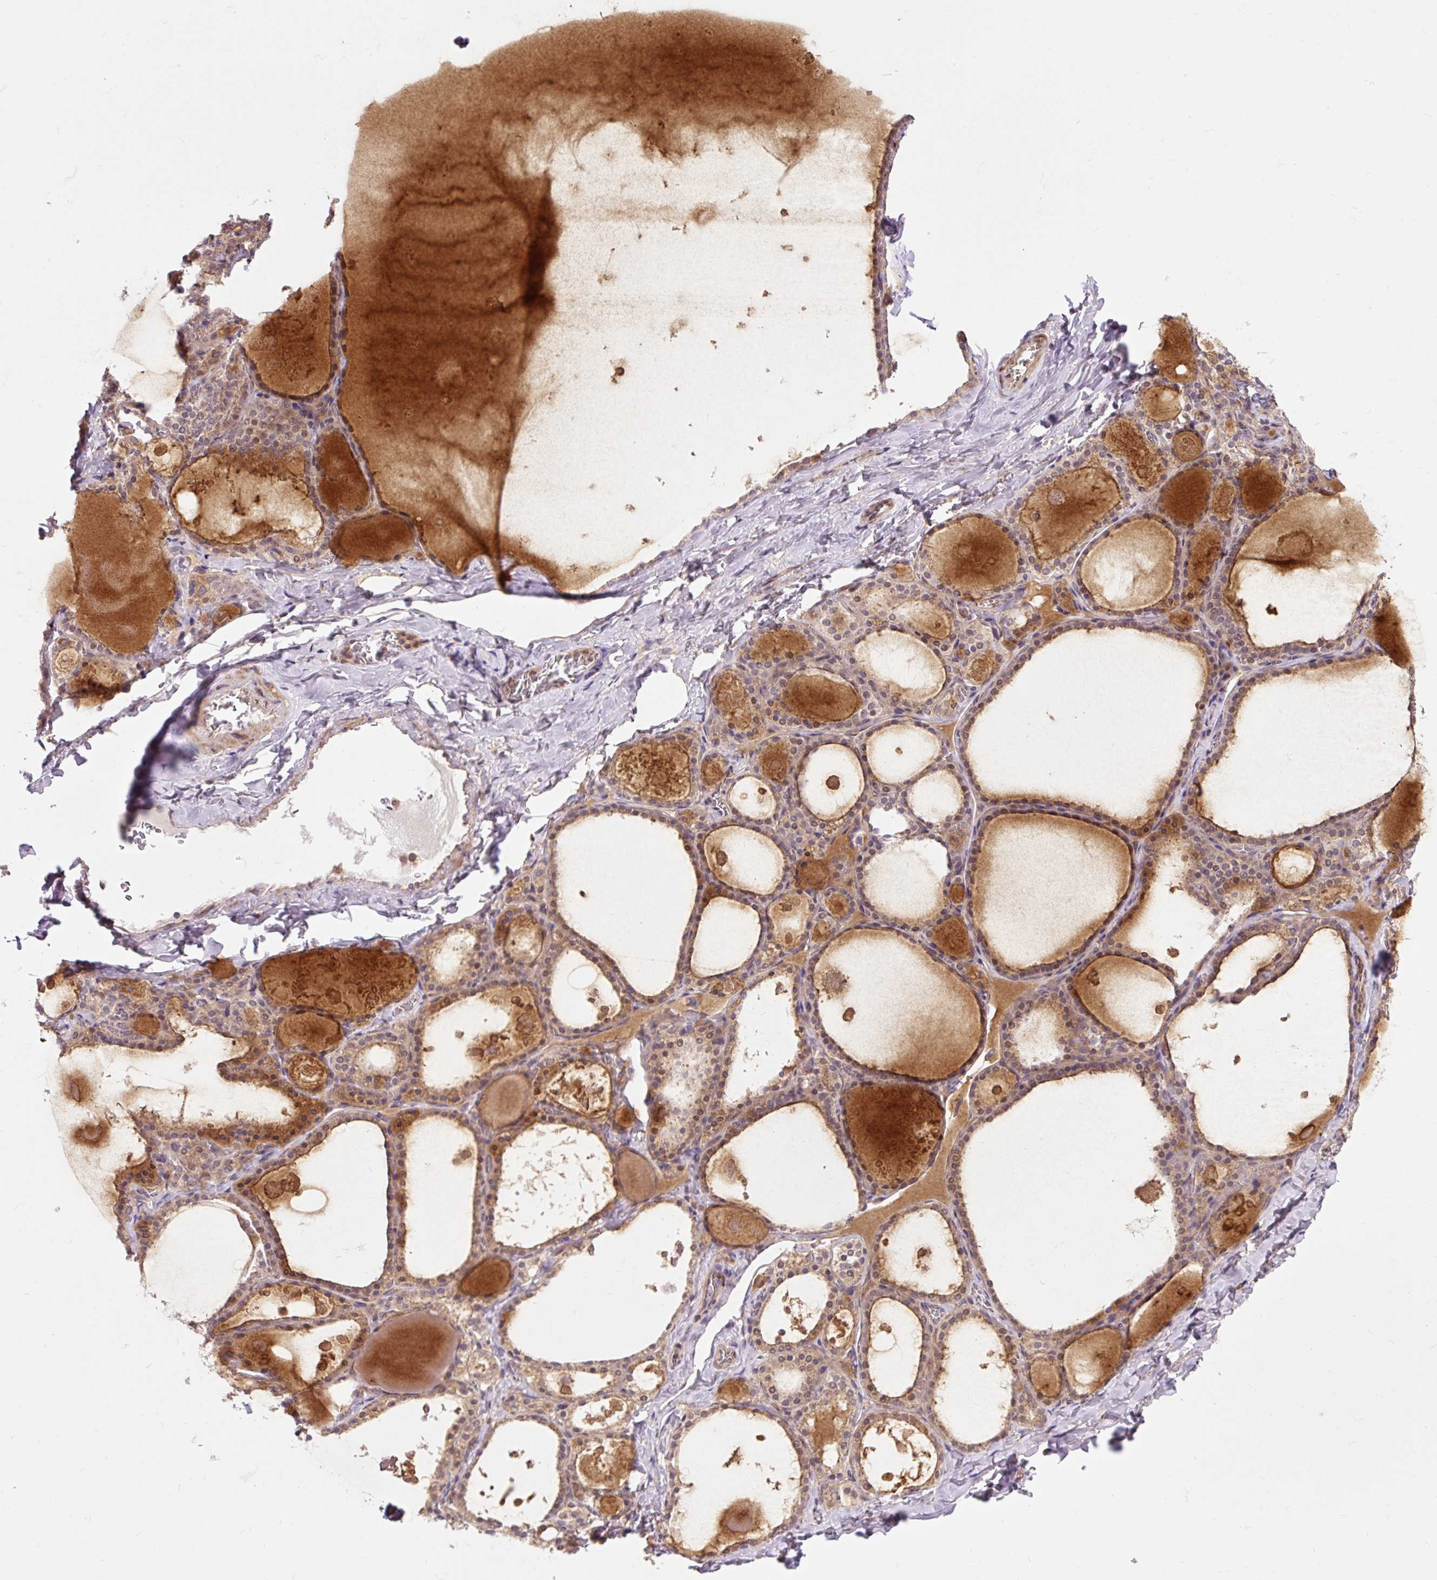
{"staining": {"intensity": "moderate", "quantity": ">75%", "location": "cytoplasmic/membranous"}, "tissue": "thyroid gland", "cell_type": "Glandular cells", "image_type": "normal", "snomed": [{"axis": "morphology", "description": "Normal tissue, NOS"}, {"axis": "topography", "description": "Thyroid gland"}], "caption": "IHC (DAB (3,3'-diaminobenzidine)) staining of unremarkable thyroid gland displays moderate cytoplasmic/membranous protein expression in approximately >75% of glandular cells. (DAB IHC with brightfield microscopy, high magnification).", "gene": "TRIAP1", "patient": {"sex": "male", "age": 56}}